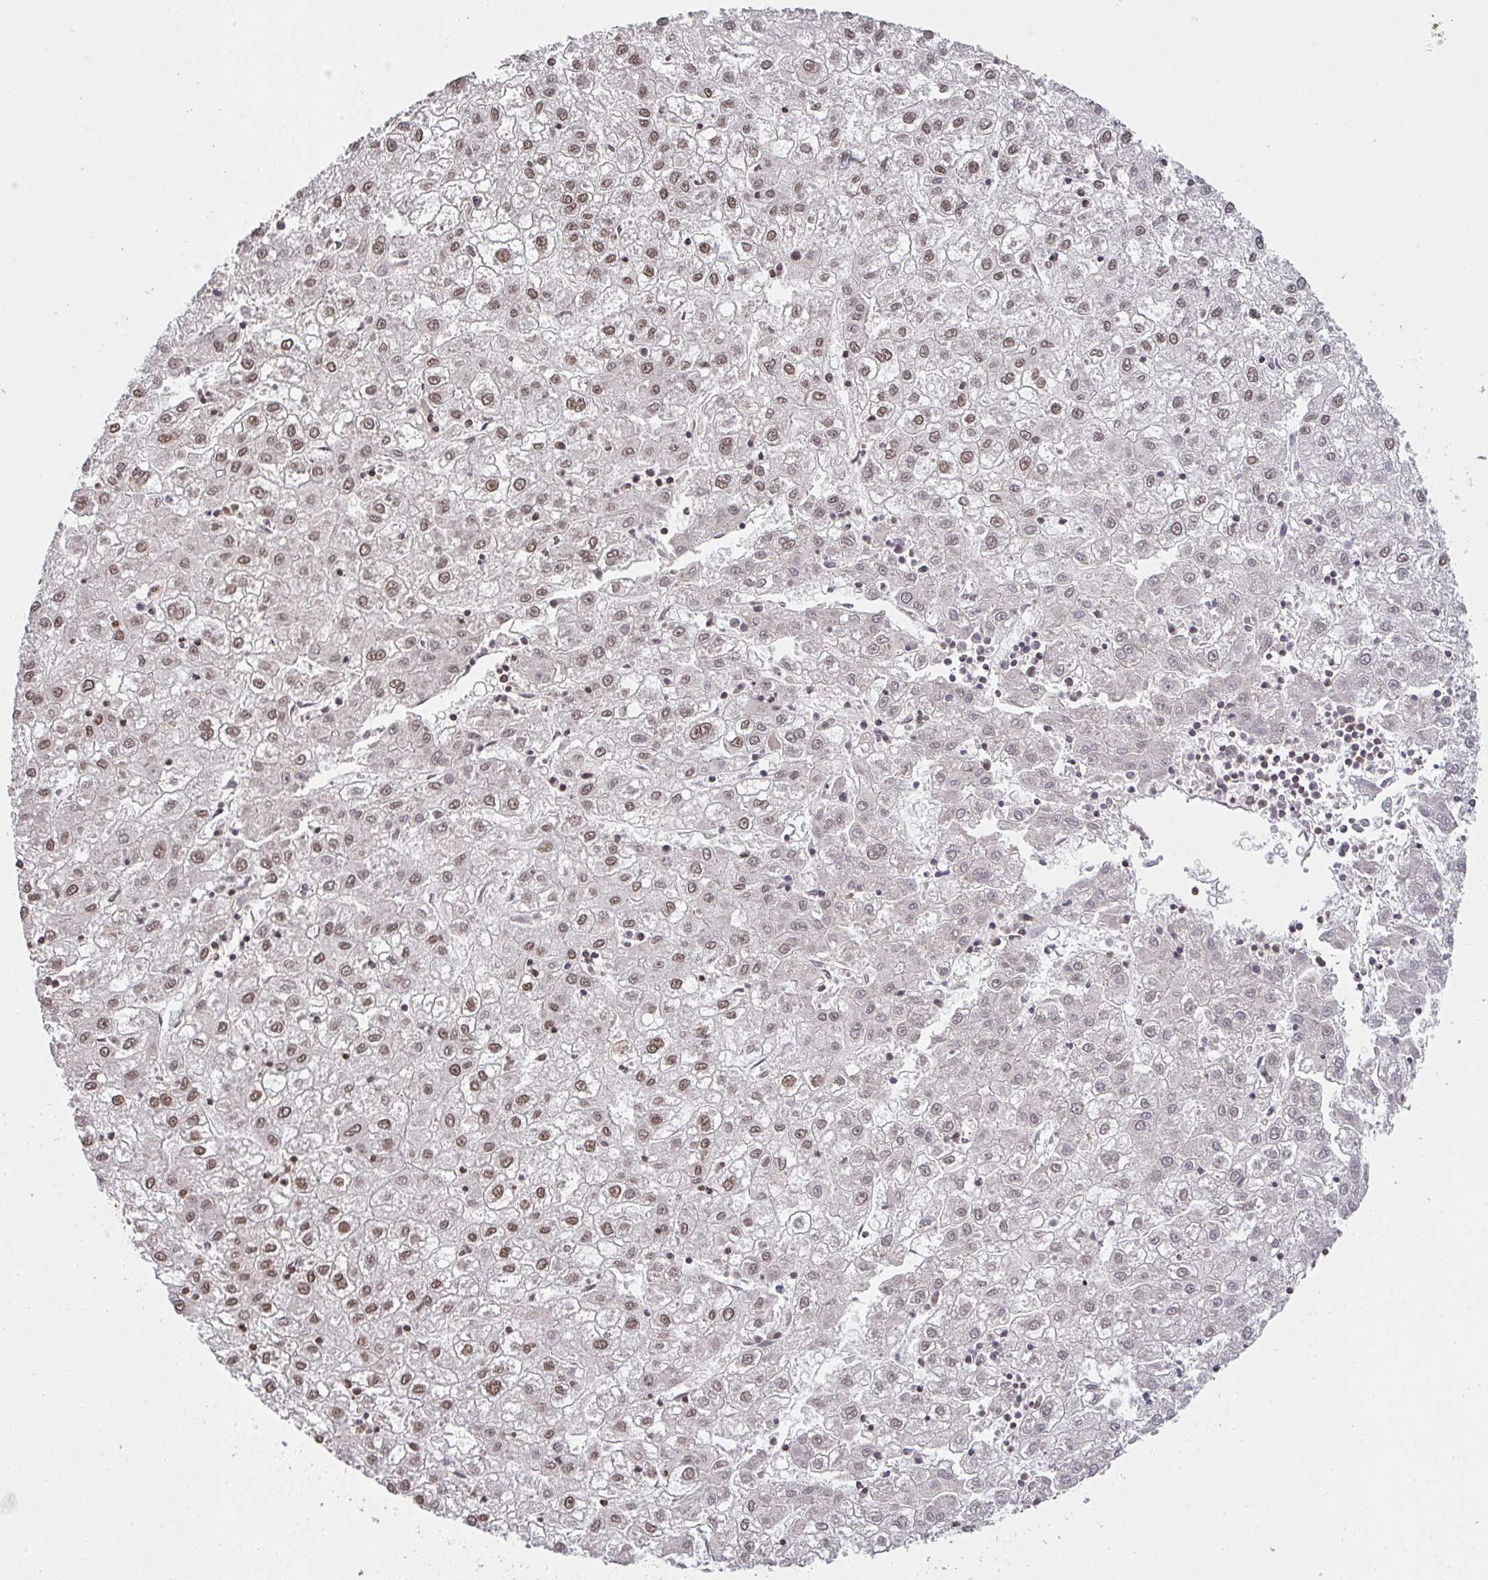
{"staining": {"intensity": "moderate", "quantity": ">75%", "location": "nuclear"}, "tissue": "liver cancer", "cell_type": "Tumor cells", "image_type": "cancer", "snomed": [{"axis": "morphology", "description": "Carcinoma, Hepatocellular, NOS"}, {"axis": "topography", "description": "Liver"}], "caption": "Immunohistochemistry (IHC) image of neoplastic tissue: hepatocellular carcinoma (liver) stained using immunohistochemistry demonstrates medium levels of moderate protein expression localized specifically in the nuclear of tumor cells, appearing as a nuclear brown color.", "gene": "DKC1", "patient": {"sex": "male", "age": 72}}